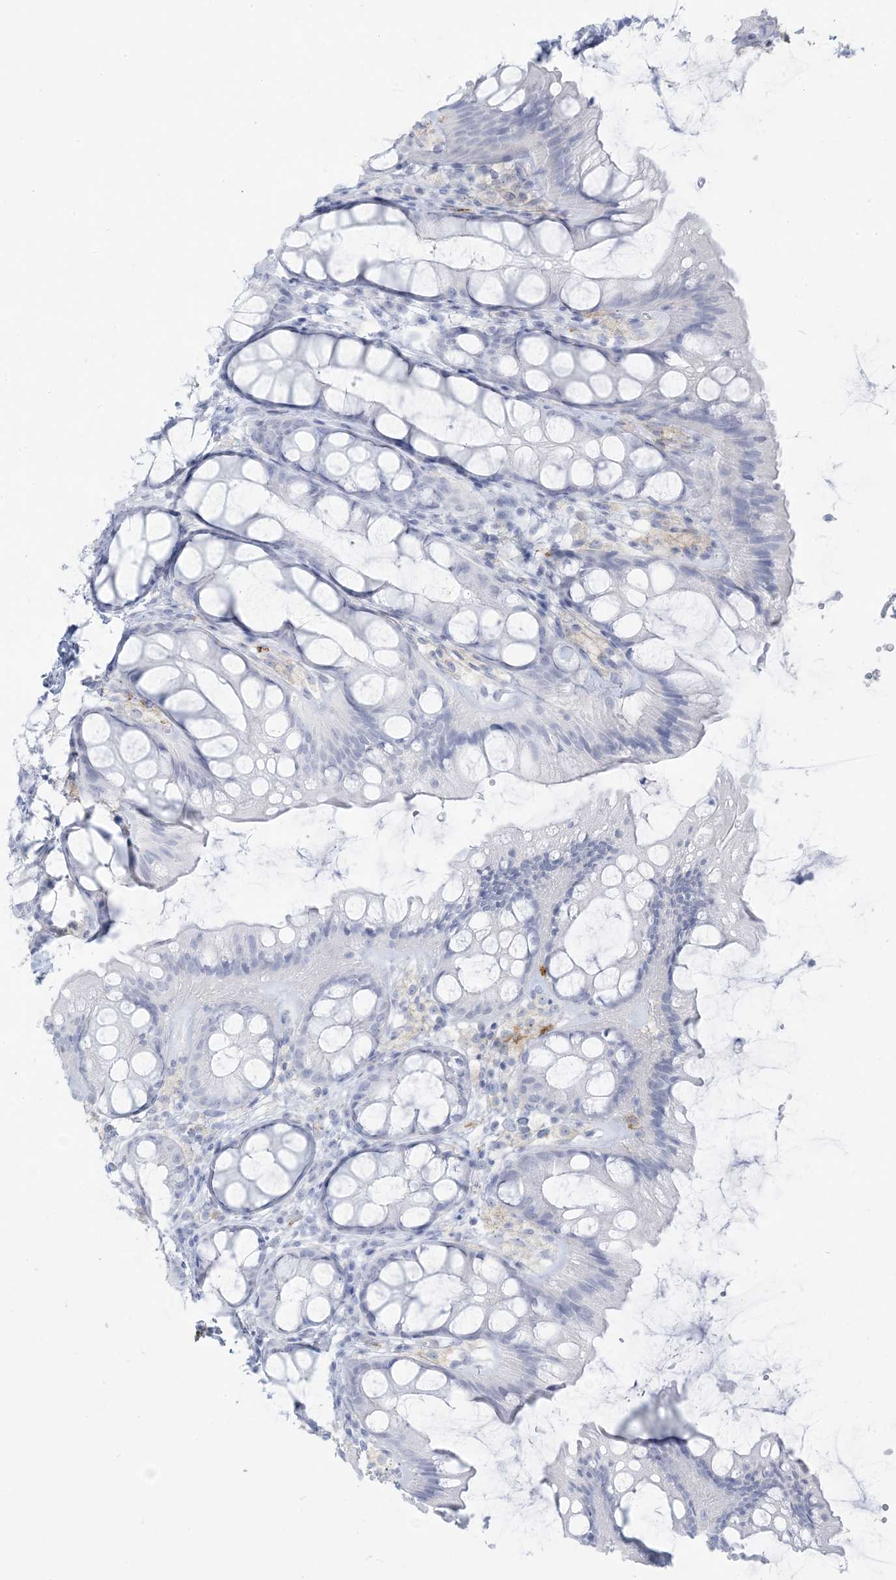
{"staining": {"intensity": "negative", "quantity": "none", "location": "none"}, "tissue": "colon", "cell_type": "Endothelial cells", "image_type": "normal", "snomed": [{"axis": "morphology", "description": "Normal tissue, NOS"}, {"axis": "topography", "description": "Colon"}], "caption": "Colon was stained to show a protein in brown. There is no significant expression in endothelial cells. (IHC, brightfield microscopy, high magnification).", "gene": "HLA", "patient": {"sex": "male", "age": 47}}